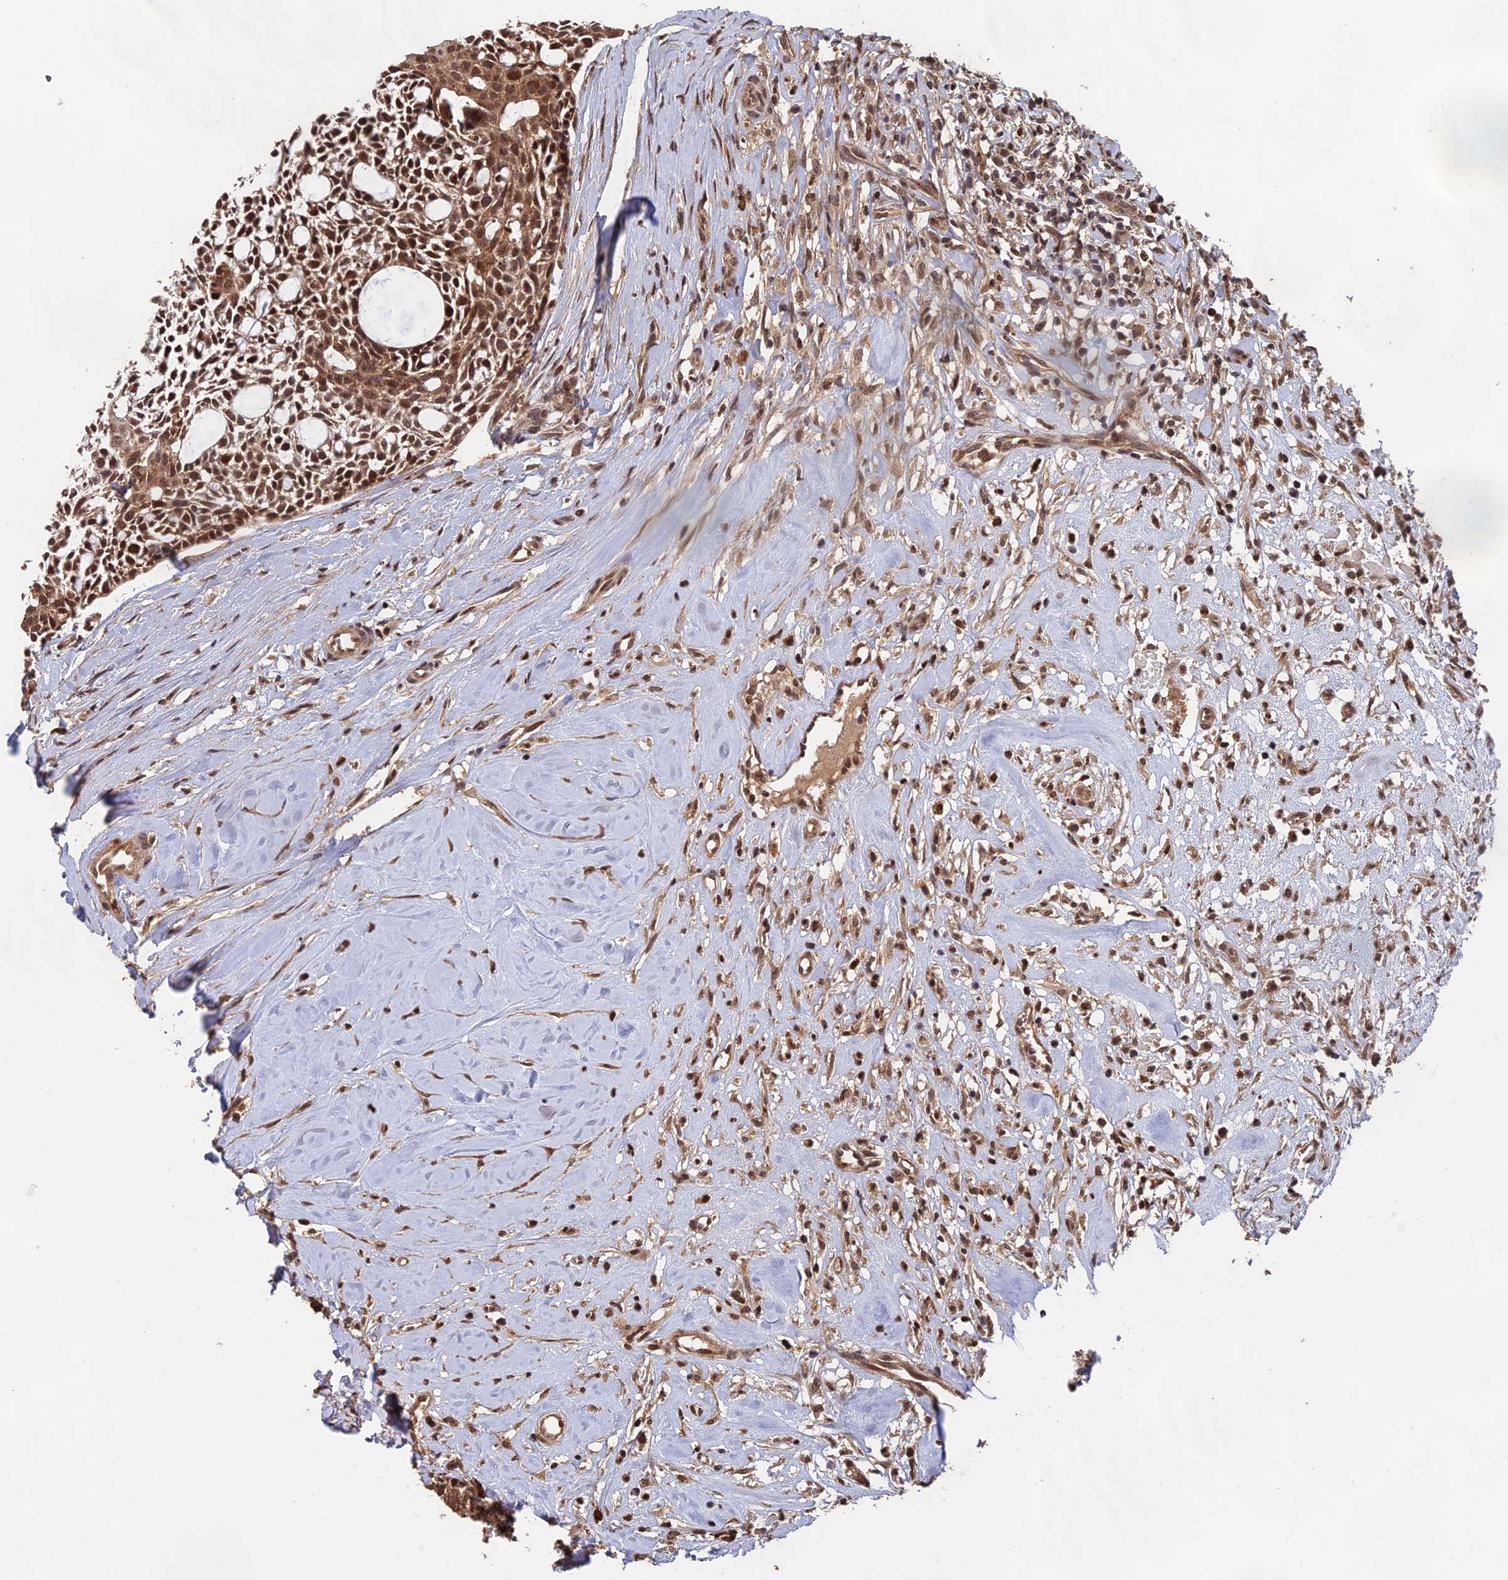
{"staining": {"intensity": "moderate", "quantity": ">75%", "location": "cytoplasmic/membranous,nuclear"}, "tissue": "head and neck cancer", "cell_type": "Tumor cells", "image_type": "cancer", "snomed": [{"axis": "morphology", "description": "Adenocarcinoma, NOS"}, {"axis": "topography", "description": "Subcutis"}, {"axis": "topography", "description": "Head-Neck"}], "caption": "Immunohistochemical staining of adenocarcinoma (head and neck) reveals moderate cytoplasmic/membranous and nuclear protein positivity in about >75% of tumor cells. (DAB (3,3'-diaminobenzidine) IHC, brown staining for protein, blue staining for nuclei).", "gene": "OSBPL1A", "patient": {"sex": "female", "age": 73}}